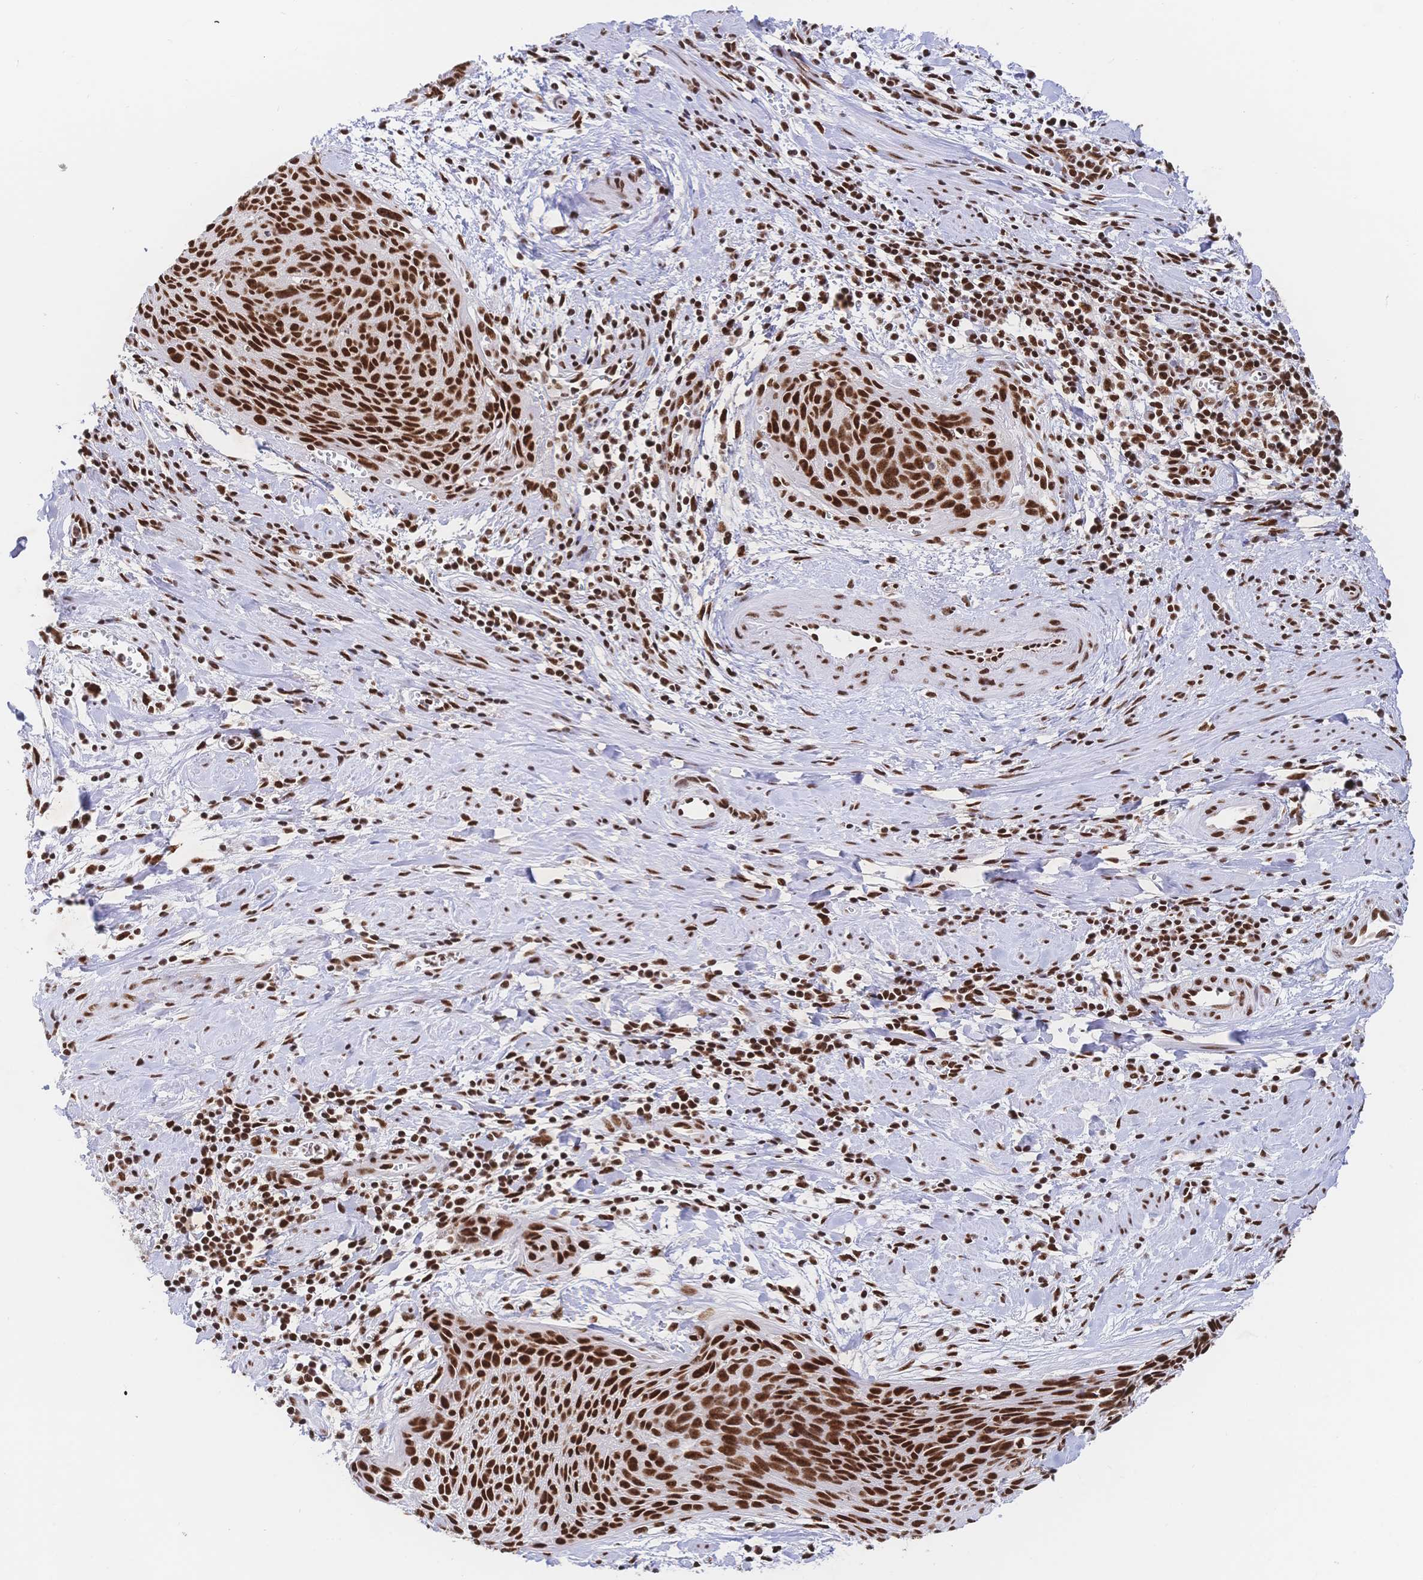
{"staining": {"intensity": "strong", "quantity": ">75%", "location": "nuclear"}, "tissue": "cervical cancer", "cell_type": "Tumor cells", "image_type": "cancer", "snomed": [{"axis": "morphology", "description": "Squamous cell carcinoma, NOS"}, {"axis": "topography", "description": "Cervix"}], "caption": "Immunohistochemistry (IHC) of human cervical cancer (squamous cell carcinoma) reveals high levels of strong nuclear expression in approximately >75% of tumor cells.", "gene": "SRSF1", "patient": {"sex": "female", "age": 55}}